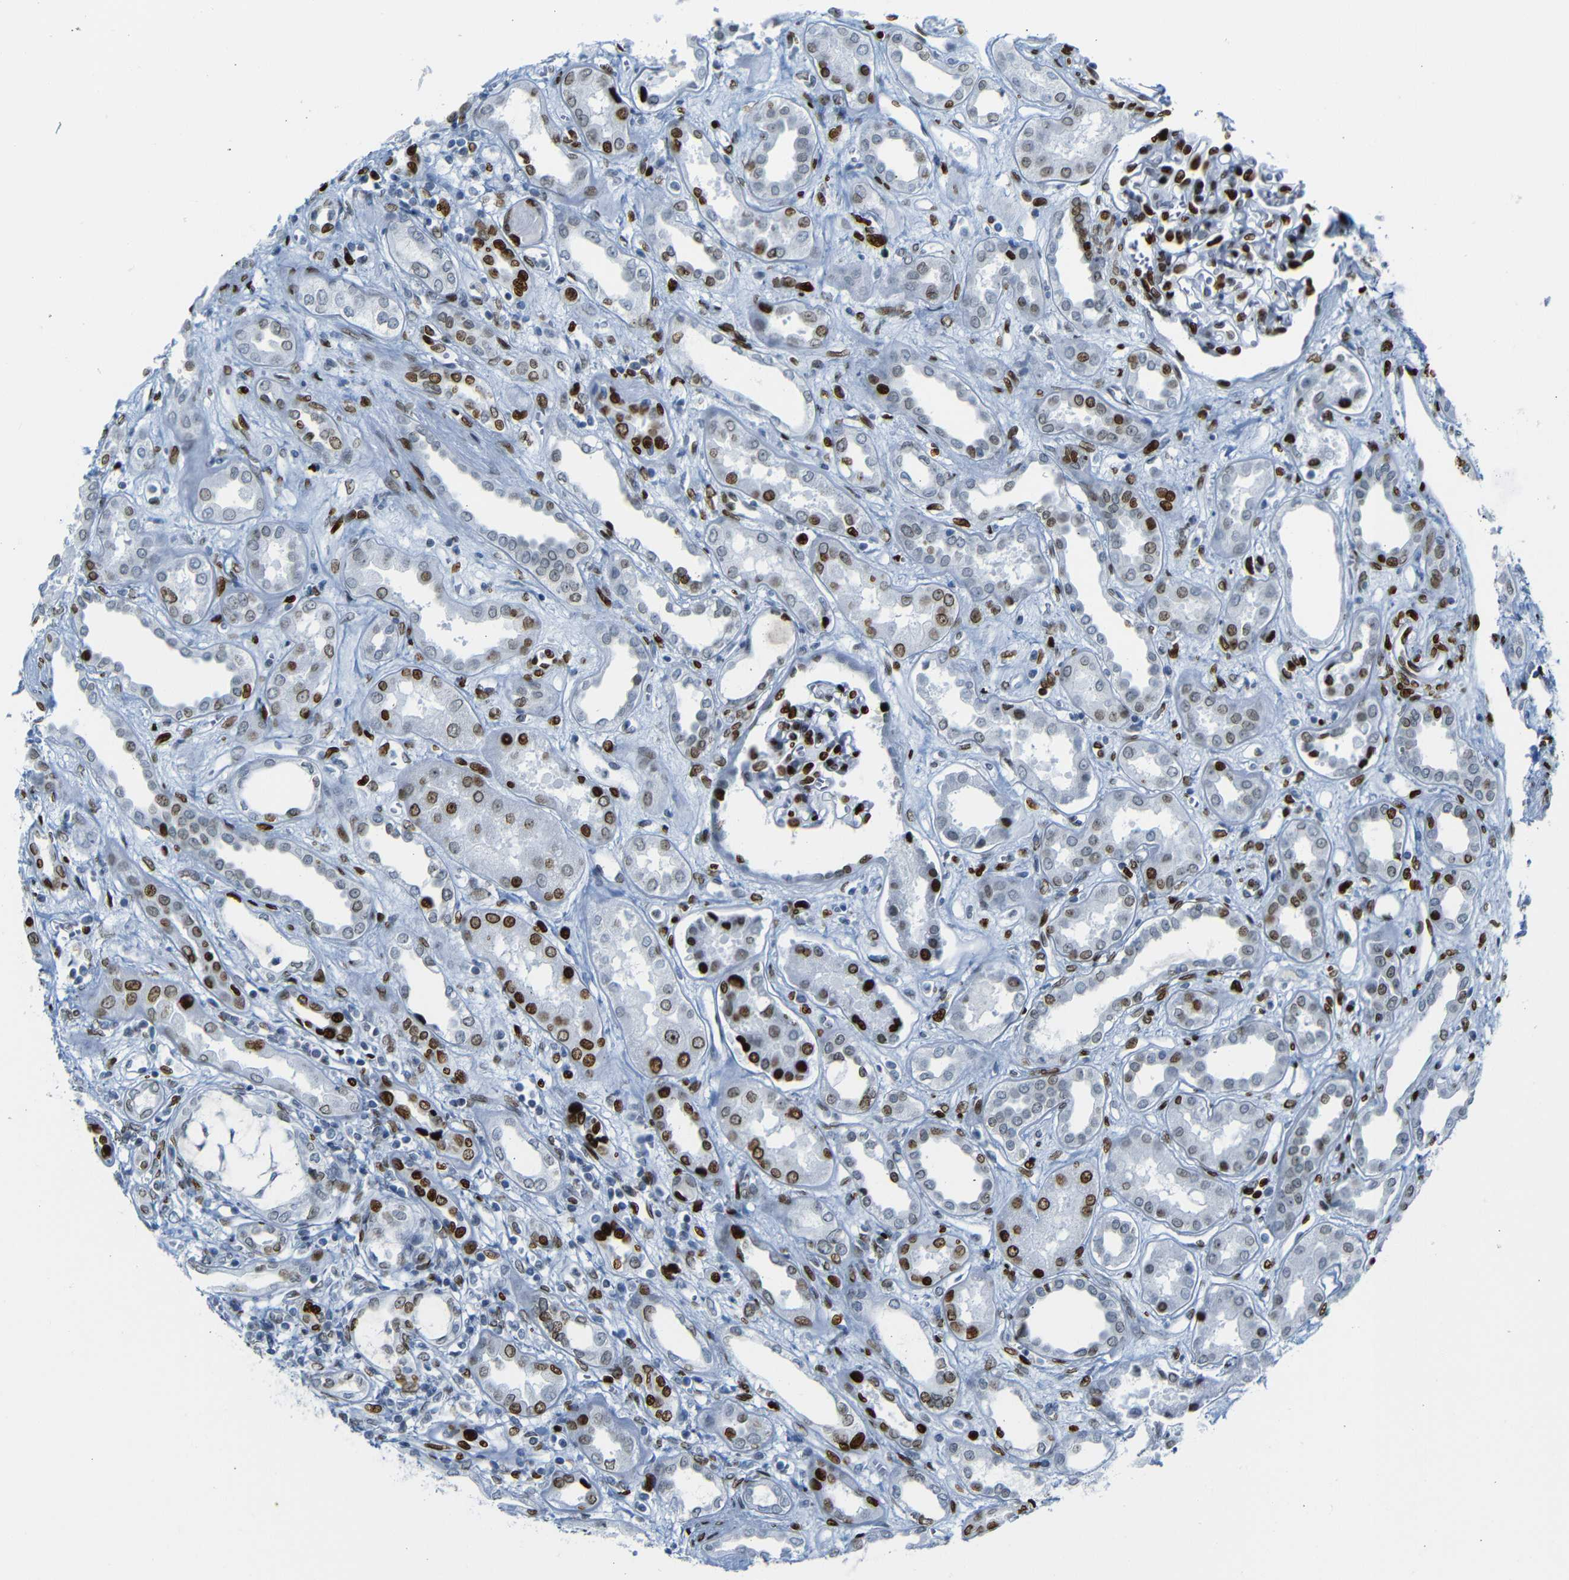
{"staining": {"intensity": "strong", "quantity": ">75%", "location": "nuclear"}, "tissue": "kidney", "cell_type": "Cells in glomeruli", "image_type": "normal", "snomed": [{"axis": "morphology", "description": "Normal tissue, NOS"}, {"axis": "topography", "description": "Kidney"}], "caption": "Protein expression analysis of benign kidney demonstrates strong nuclear staining in about >75% of cells in glomeruli.", "gene": "NPIPB15", "patient": {"sex": "male", "age": 59}}